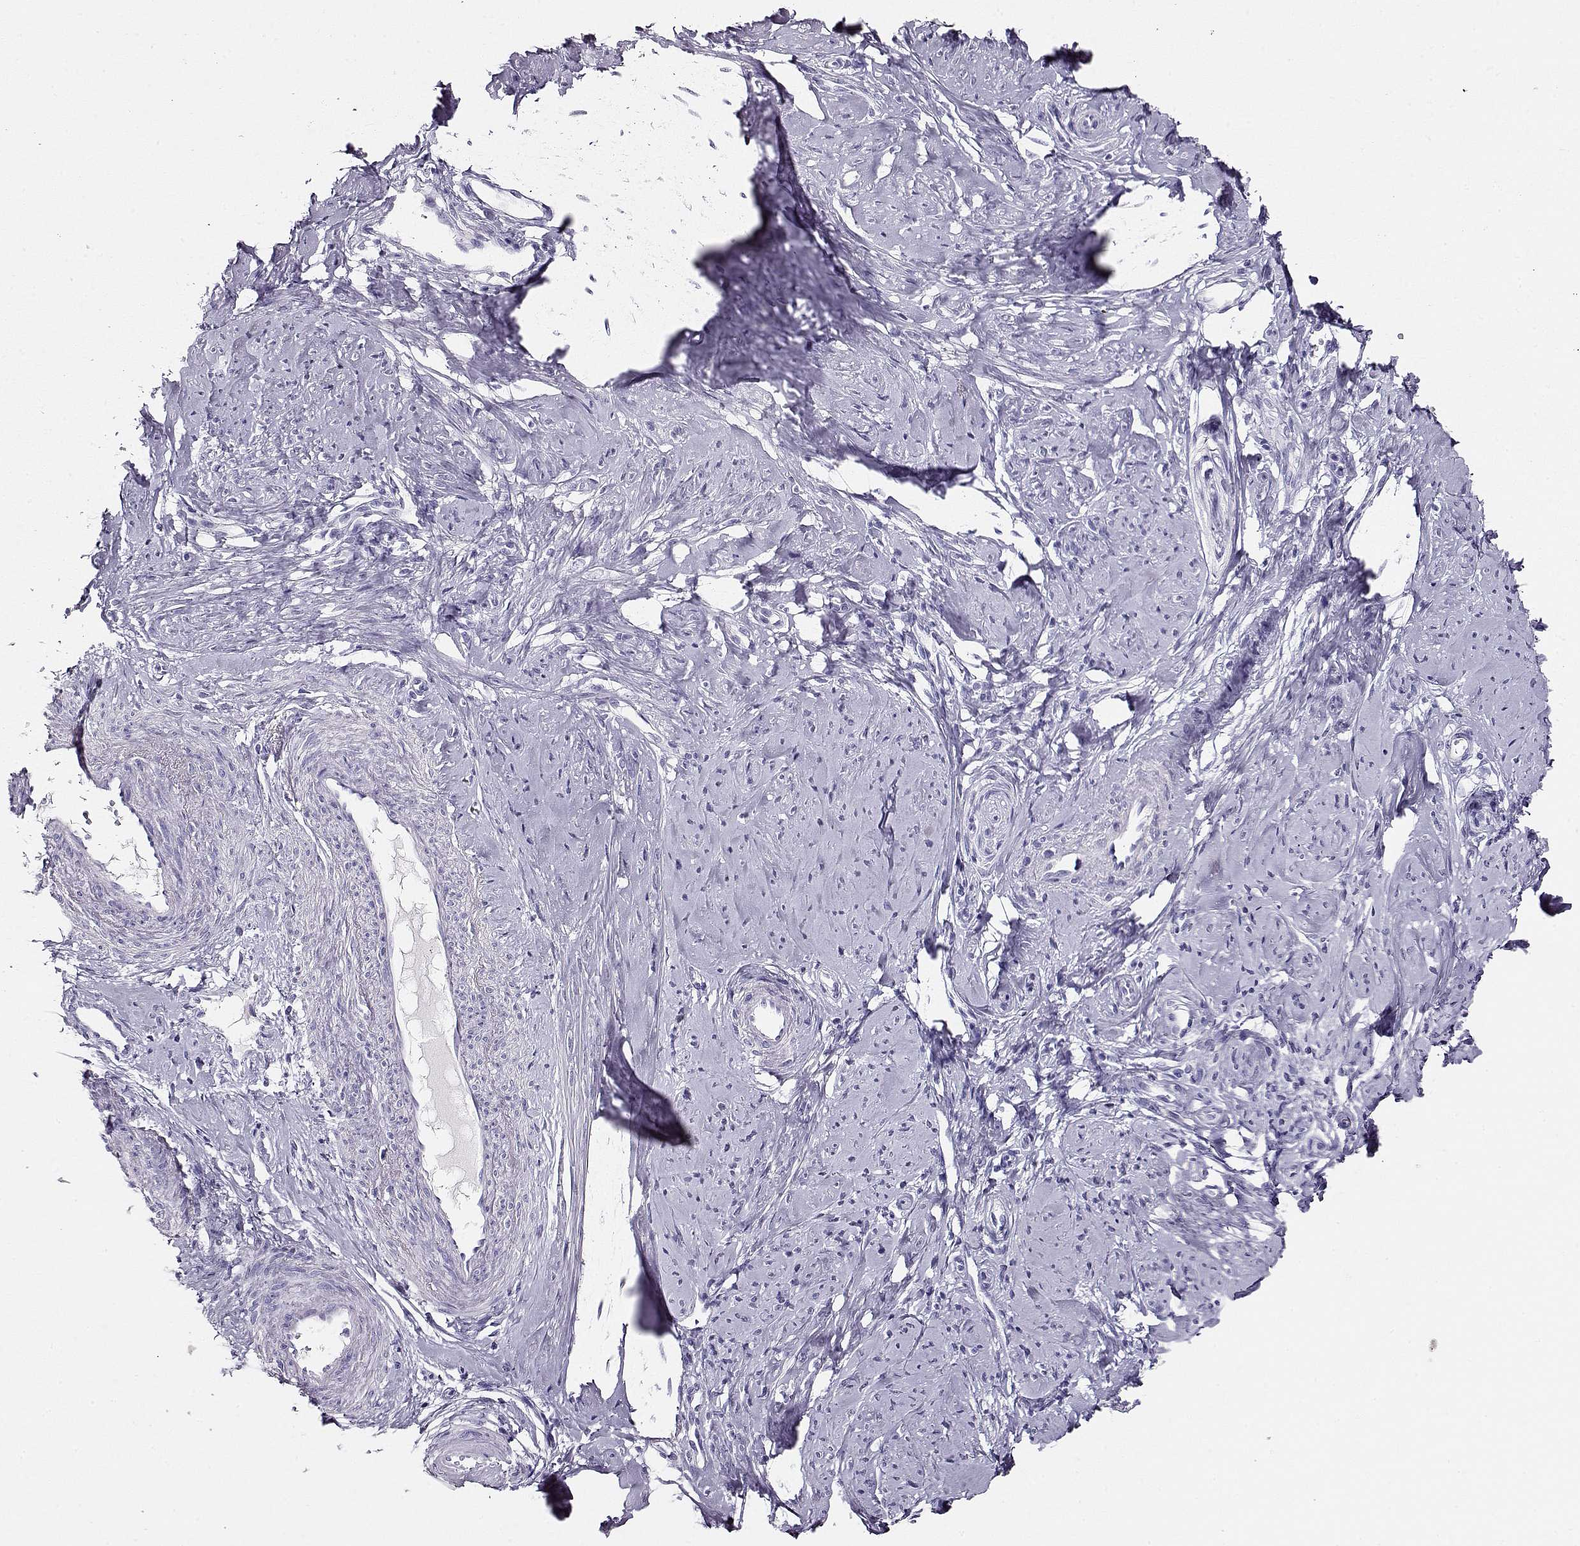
{"staining": {"intensity": "negative", "quantity": "none", "location": "none"}, "tissue": "smooth muscle", "cell_type": "Smooth muscle cells", "image_type": "normal", "snomed": [{"axis": "morphology", "description": "Normal tissue, NOS"}, {"axis": "topography", "description": "Smooth muscle"}], "caption": "IHC histopathology image of normal smooth muscle: human smooth muscle stained with DAB (3,3'-diaminobenzidine) exhibits no significant protein positivity in smooth muscle cells.", "gene": "ACTN2", "patient": {"sex": "female", "age": 48}}